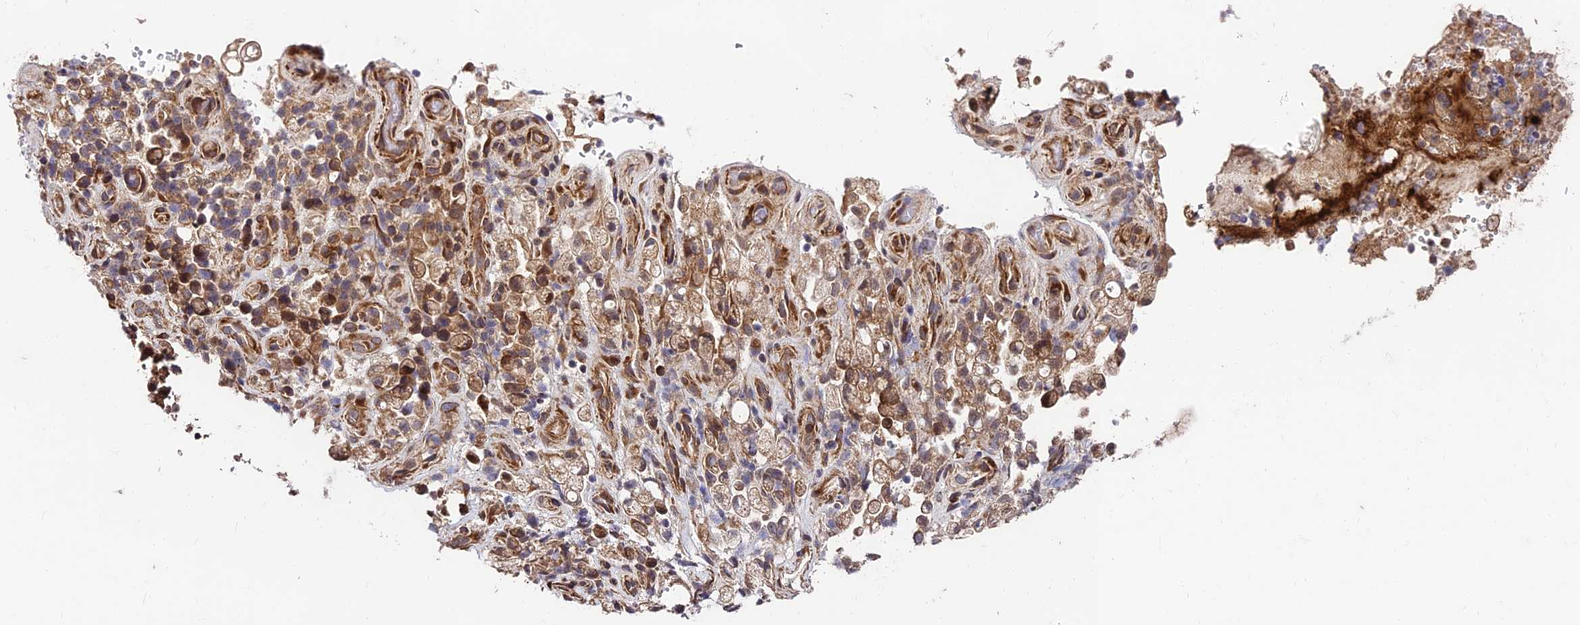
{"staining": {"intensity": "moderate", "quantity": ">75%", "location": "cytoplasmic/membranous"}, "tissue": "stomach cancer", "cell_type": "Tumor cells", "image_type": "cancer", "snomed": [{"axis": "morphology", "description": "Adenocarcinoma, NOS"}, {"axis": "topography", "description": "Stomach"}], "caption": "Stomach adenocarcinoma stained with a brown dye shows moderate cytoplasmic/membranous positive staining in approximately >75% of tumor cells.", "gene": "MKKS", "patient": {"sex": "female", "age": 60}}